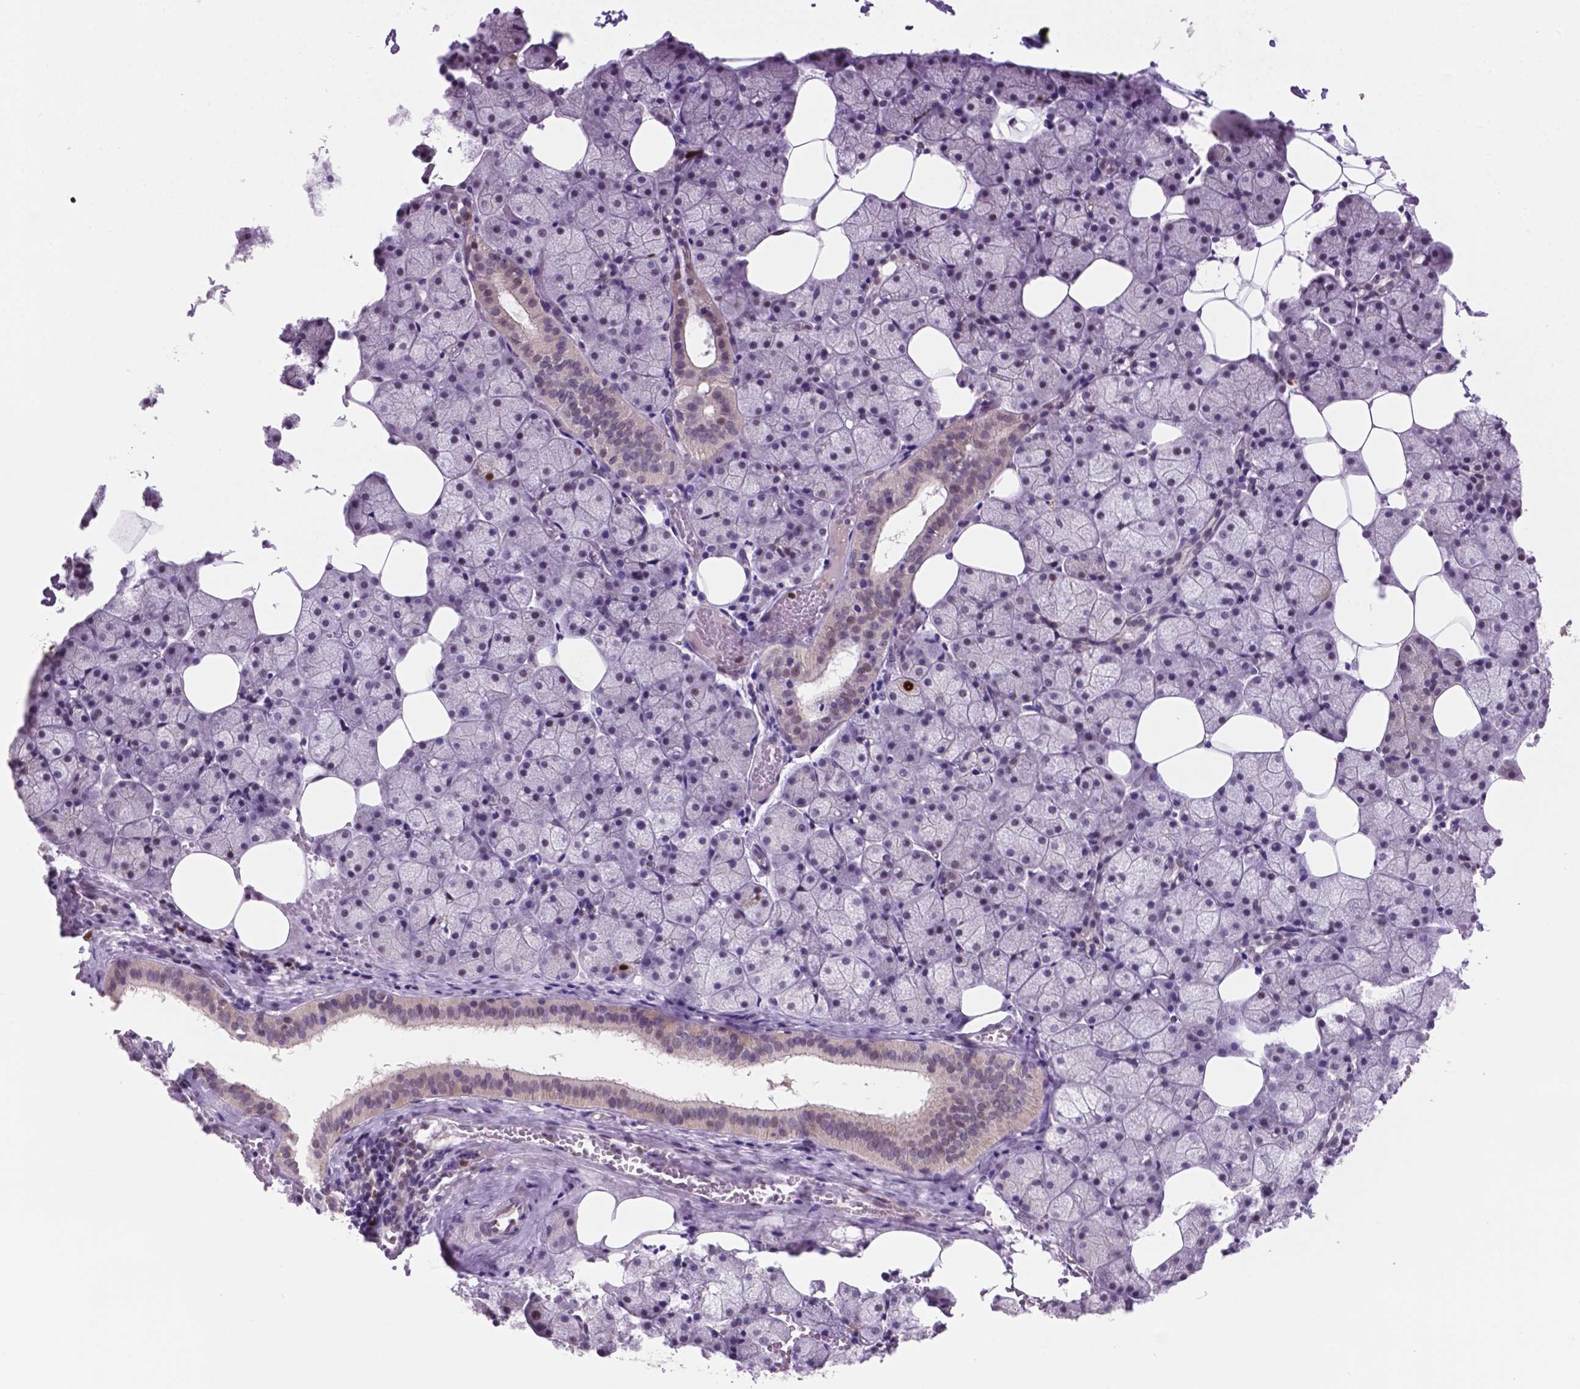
{"staining": {"intensity": "strong", "quantity": "<25%", "location": "nuclear"}, "tissue": "salivary gland", "cell_type": "Glandular cells", "image_type": "normal", "snomed": [{"axis": "morphology", "description": "Normal tissue, NOS"}, {"axis": "topography", "description": "Salivary gland"}], "caption": "High-magnification brightfield microscopy of normal salivary gland stained with DAB (brown) and counterstained with hematoxylin (blue). glandular cells exhibit strong nuclear expression is present in approximately<25% of cells. (brown staining indicates protein expression, while blue staining denotes nuclei).", "gene": "NCAPH2", "patient": {"sex": "male", "age": 38}}